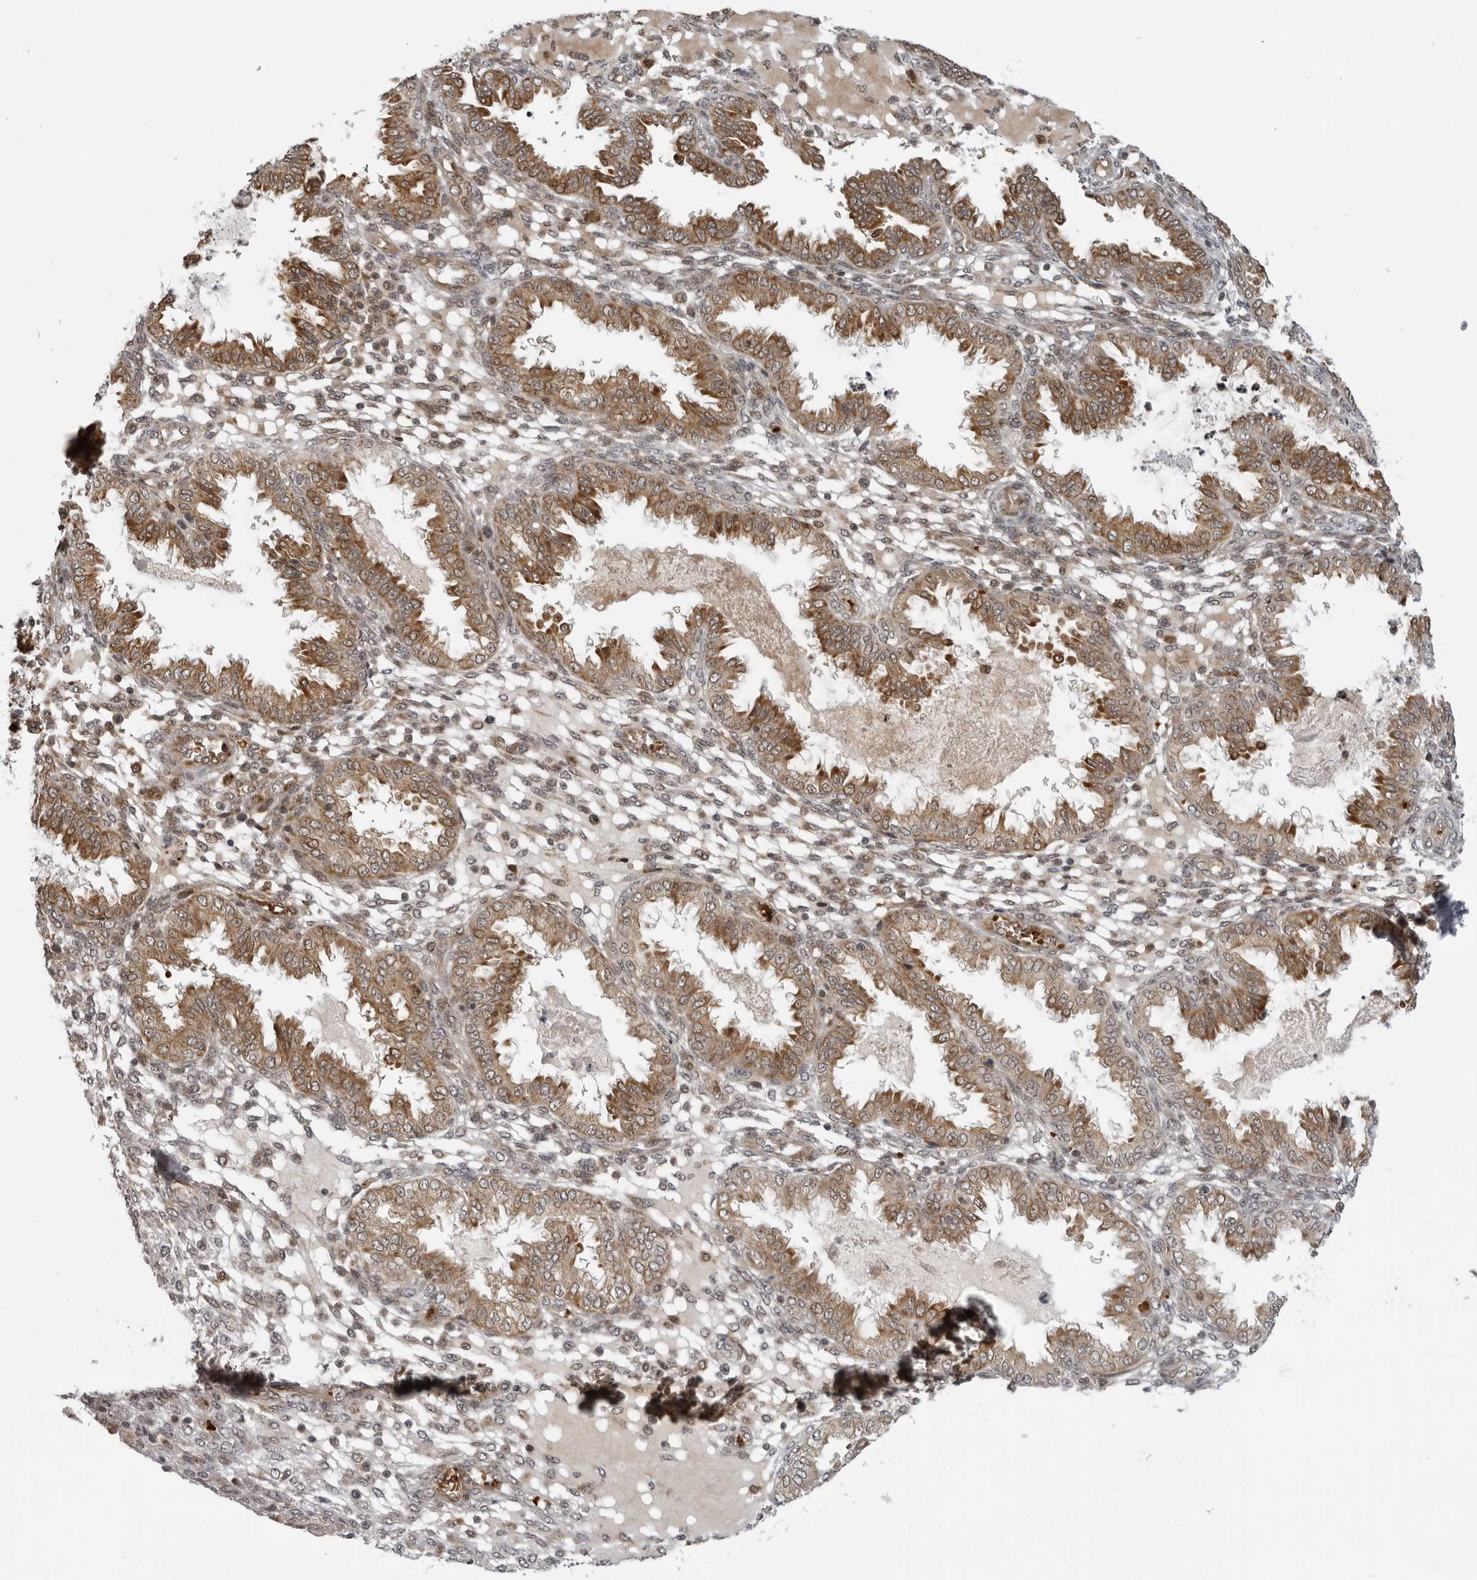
{"staining": {"intensity": "weak", "quantity": "<25%", "location": "cytoplasmic/membranous"}, "tissue": "endometrium", "cell_type": "Cells in endometrial stroma", "image_type": "normal", "snomed": [{"axis": "morphology", "description": "Normal tissue, NOS"}, {"axis": "topography", "description": "Endometrium"}], "caption": "High power microscopy histopathology image of an immunohistochemistry (IHC) micrograph of unremarkable endometrium, revealing no significant staining in cells in endometrial stroma.", "gene": "THOP1", "patient": {"sex": "female", "age": 33}}